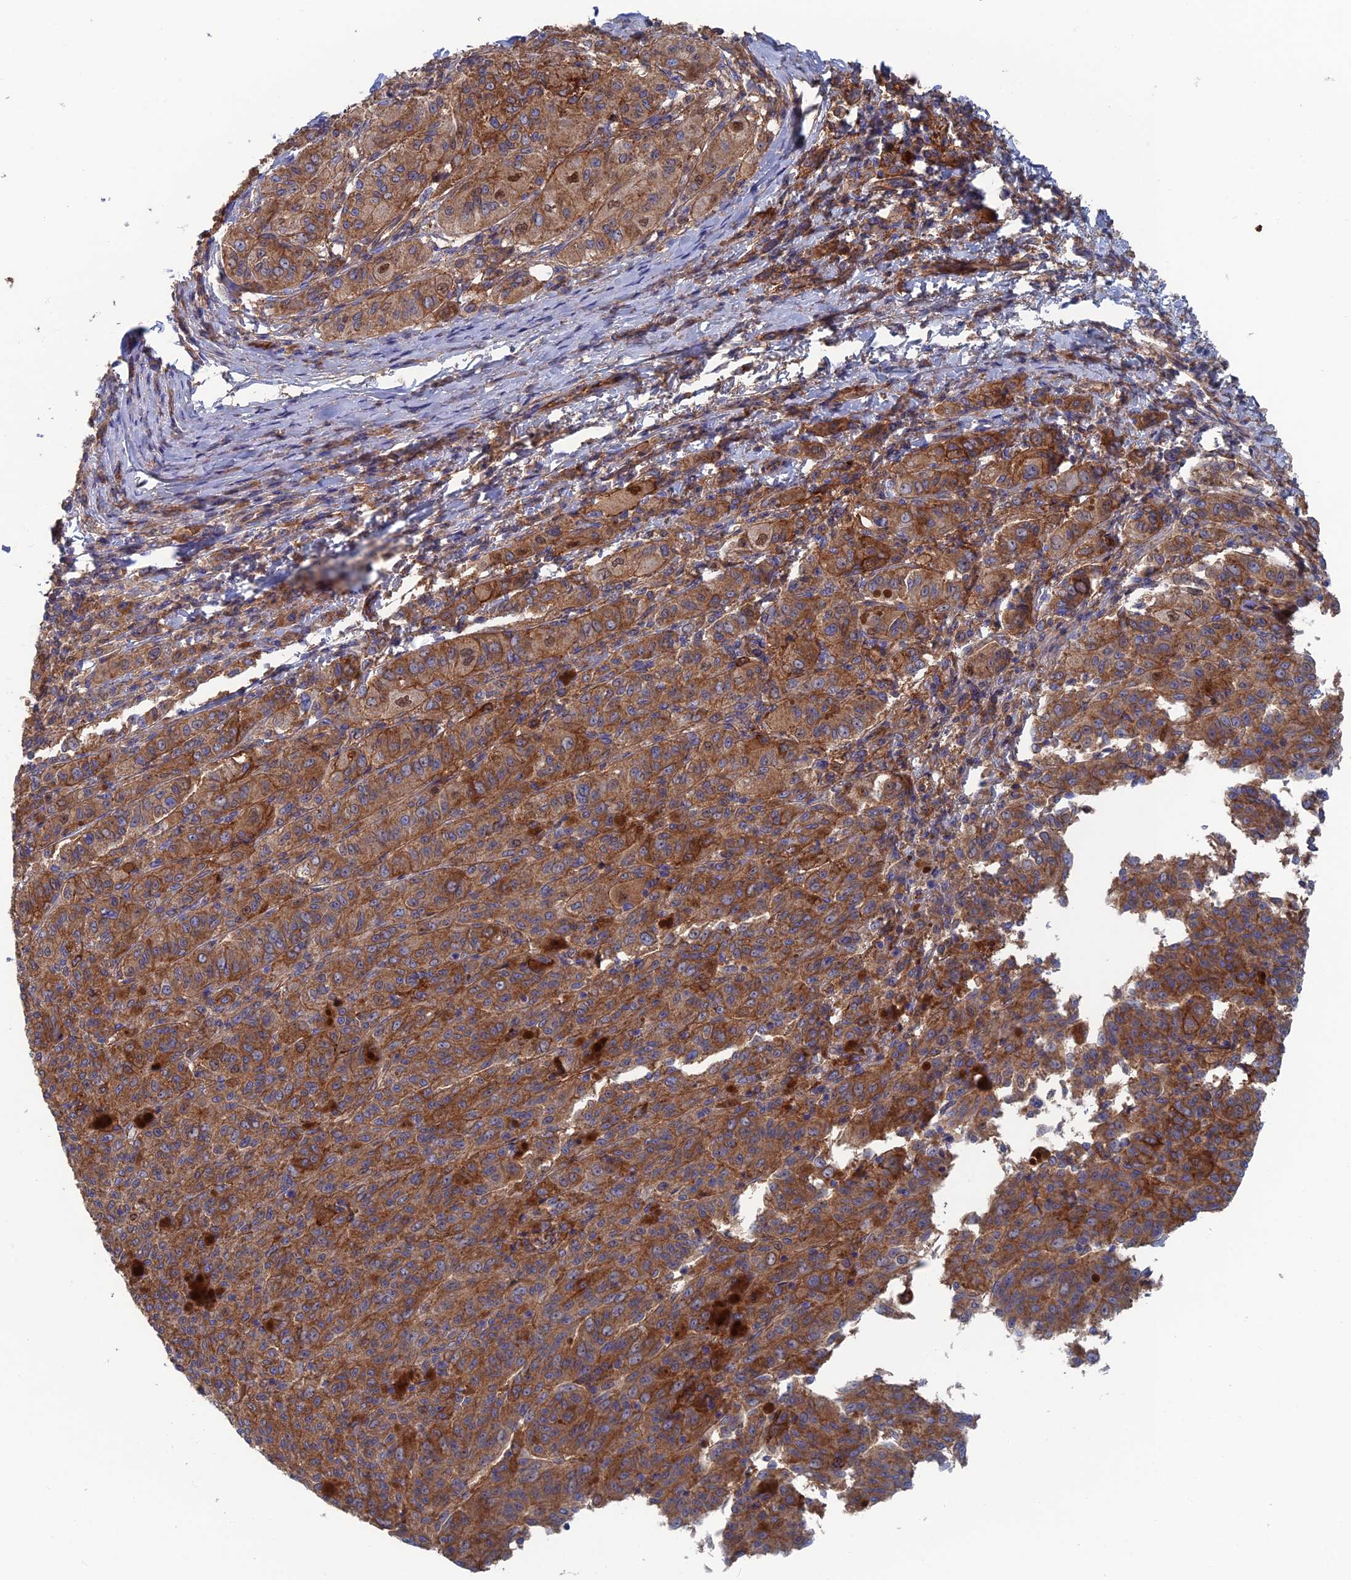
{"staining": {"intensity": "strong", "quantity": ">75%", "location": "cytoplasmic/membranous"}, "tissue": "melanoma", "cell_type": "Tumor cells", "image_type": "cancer", "snomed": [{"axis": "morphology", "description": "Malignant melanoma, NOS"}, {"axis": "topography", "description": "Skin"}], "caption": "Immunohistochemical staining of human malignant melanoma displays strong cytoplasmic/membranous protein positivity in approximately >75% of tumor cells. (DAB (3,3'-diaminobenzidine) IHC with brightfield microscopy, high magnification).", "gene": "SNX11", "patient": {"sex": "female", "age": 52}}